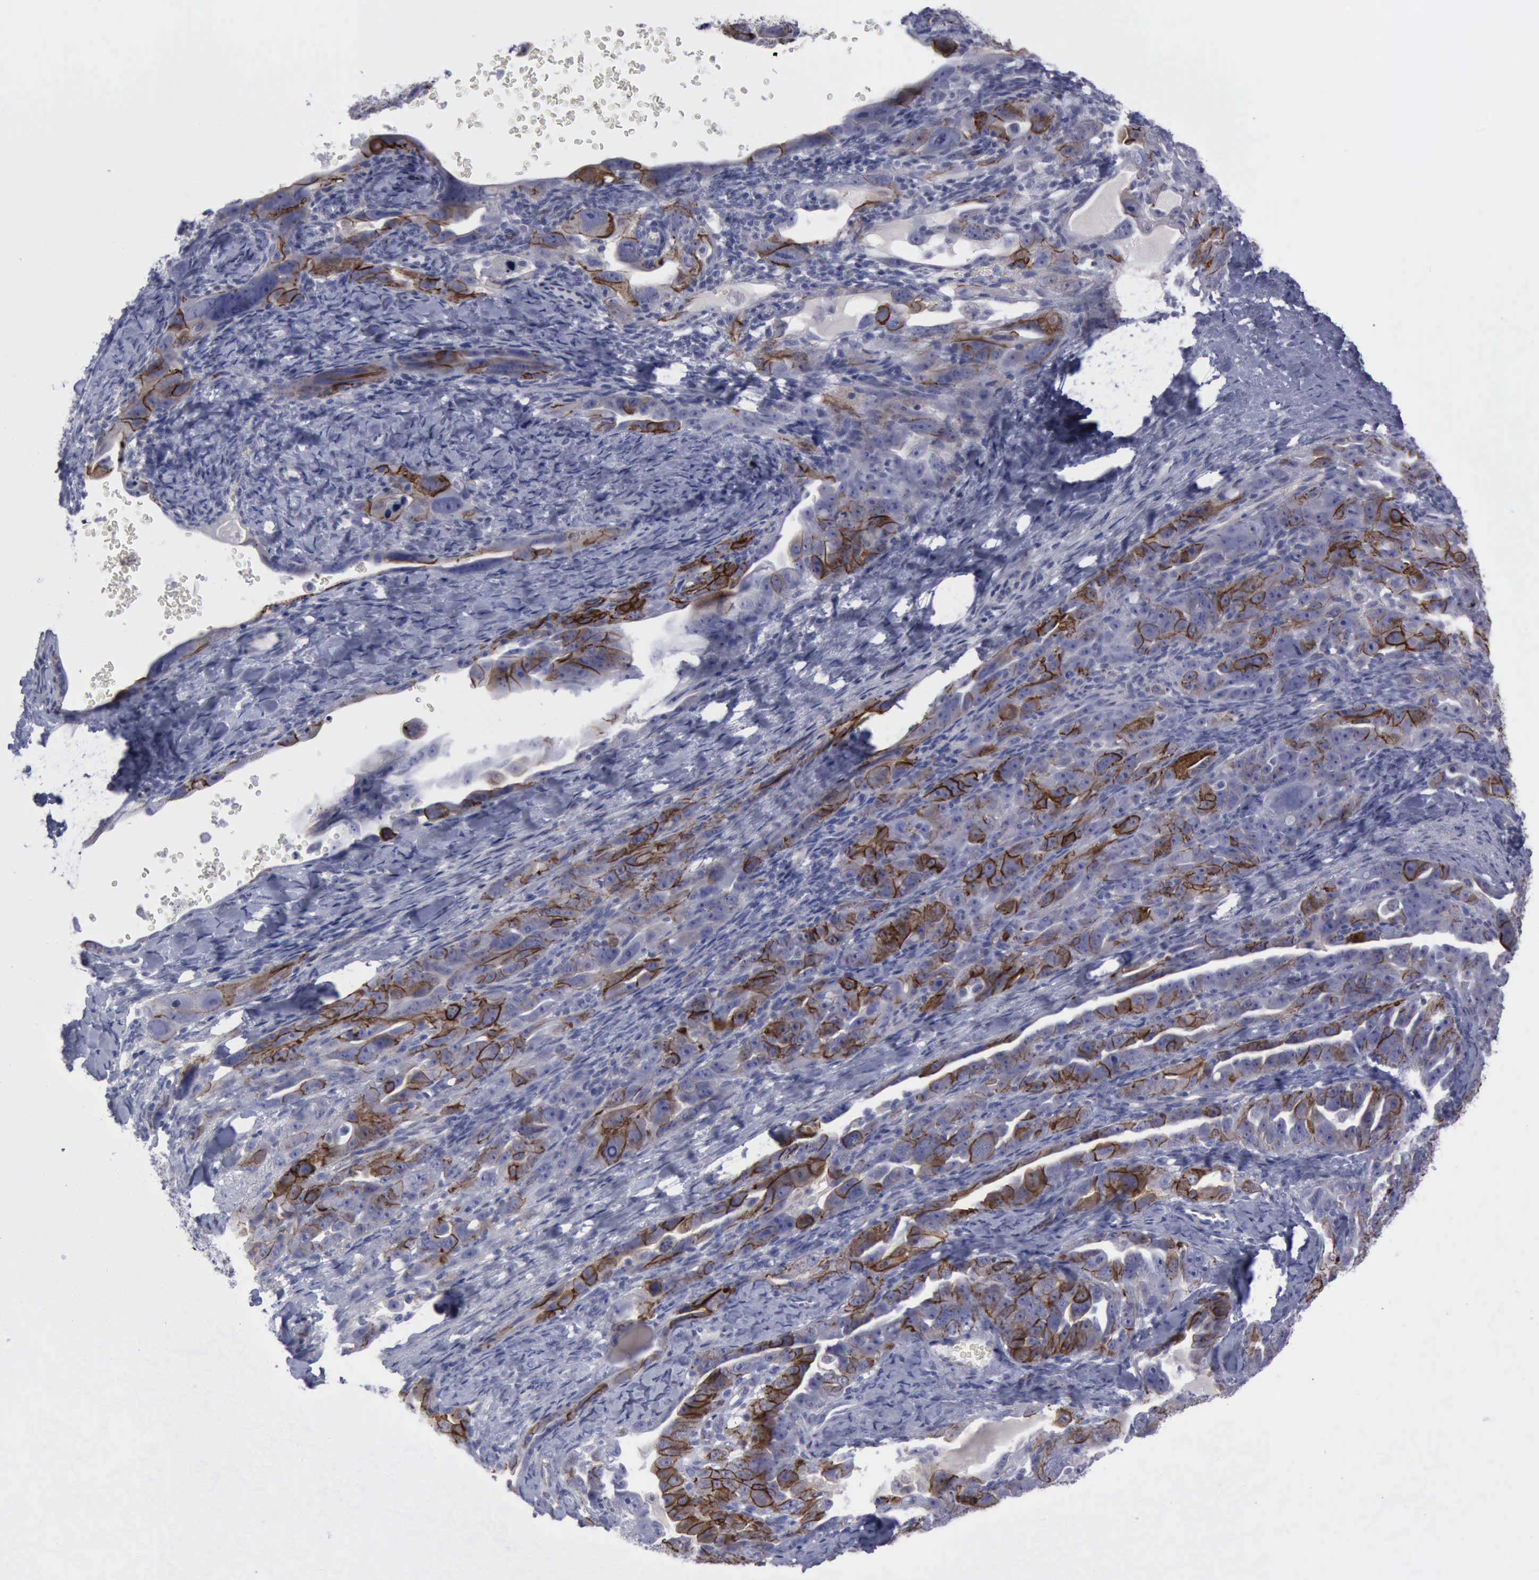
{"staining": {"intensity": "strong", "quantity": ">75%", "location": "cytoplasmic/membranous"}, "tissue": "ovarian cancer", "cell_type": "Tumor cells", "image_type": "cancer", "snomed": [{"axis": "morphology", "description": "Cystadenocarcinoma, serous, NOS"}, {"axis": "topography", "description": "Ovary"}], "caption": "Immunohistochemical staining of human serous cystadenocarcinoma (ovarian) demonstrates strong cytoplasmic/membranous protein staining in approximately >75% of tumor cells.", "gene": "CDH2", "patient": {"sex": "female", "age": 66}}